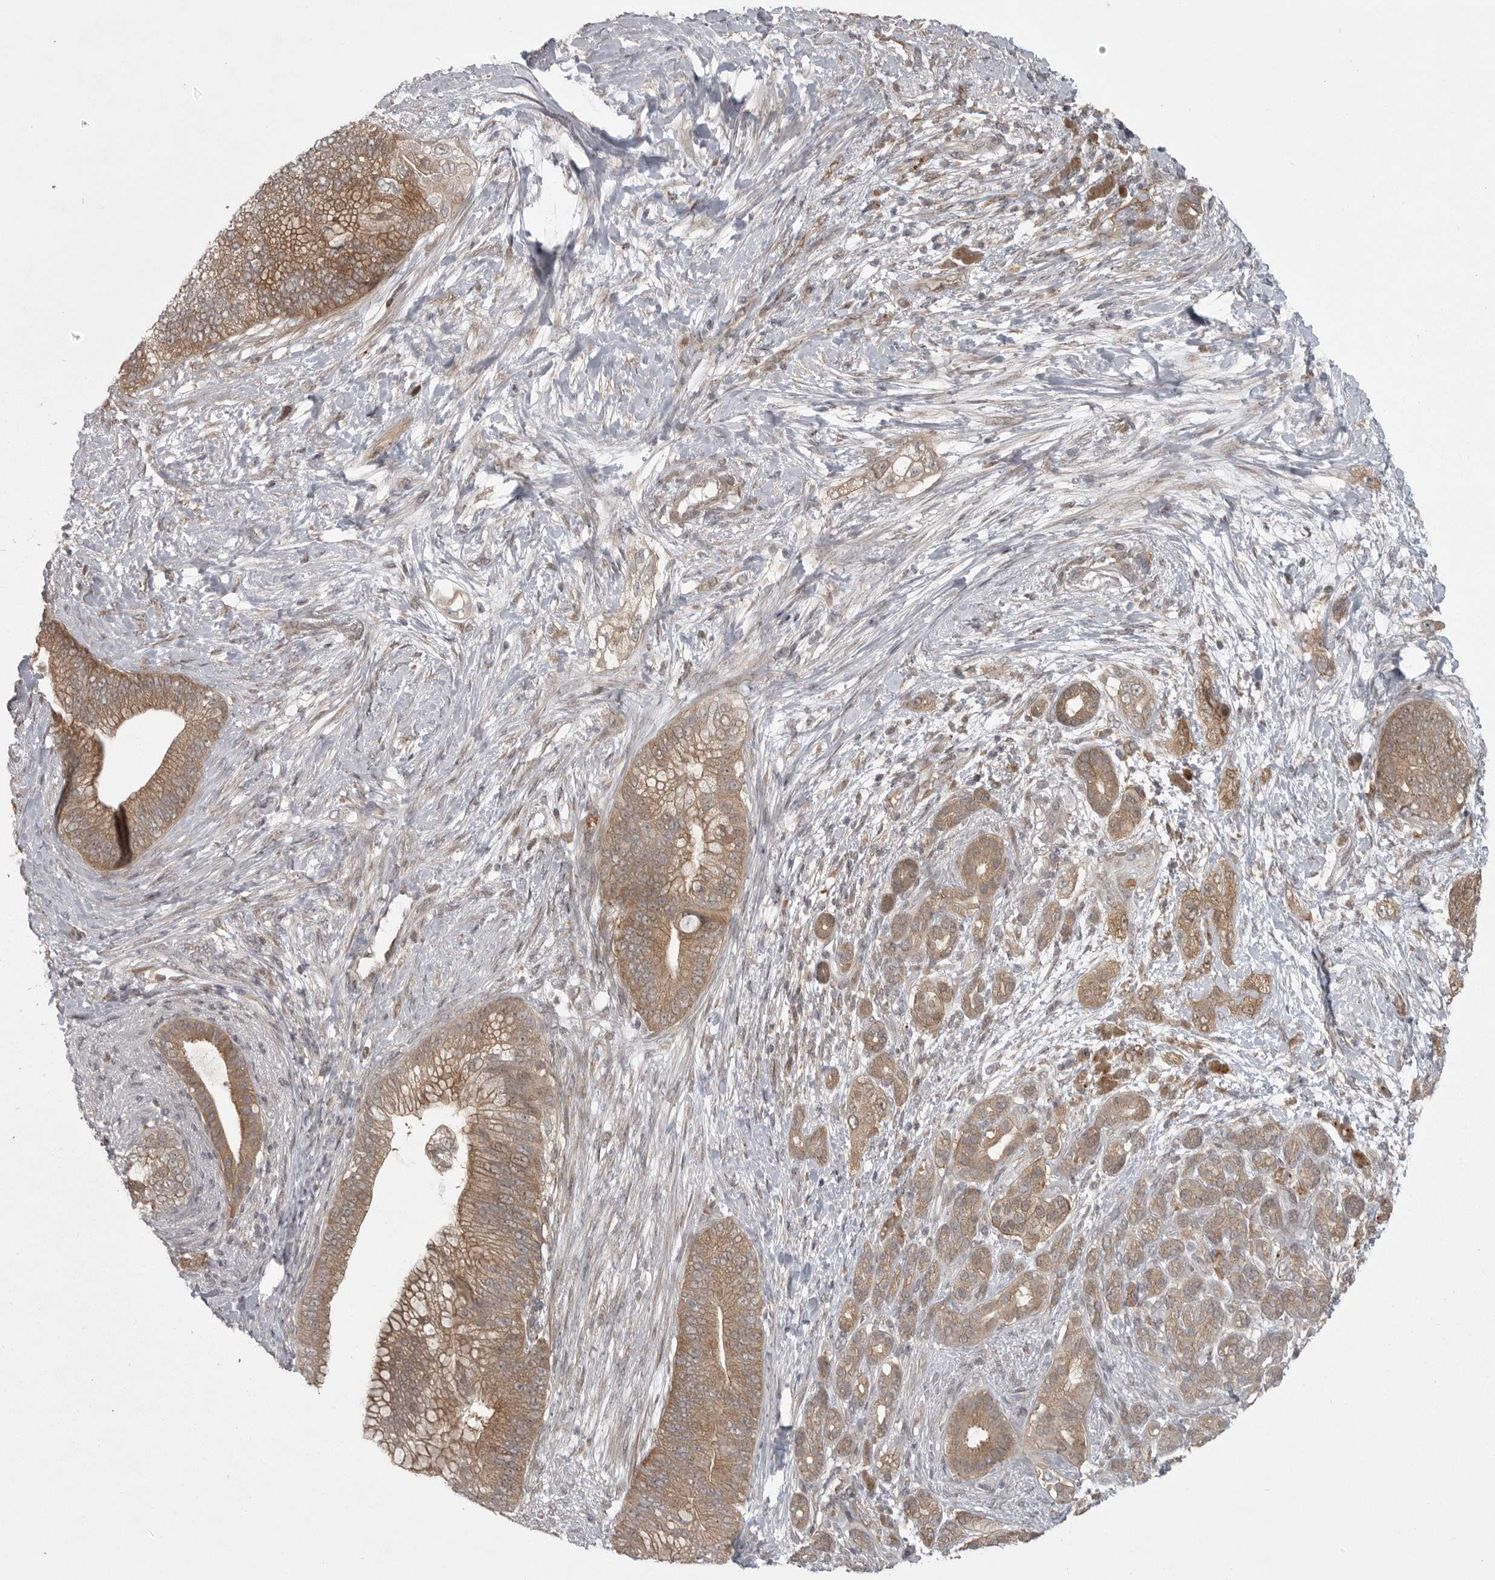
{"staining": {"intensity": "moderate", "quantity": ">75%", "location": "cytoplasmic/membranous"}, "tissue": "pancreatic cancer", "cell_type": "Tumor cells", "image_type": "cancer", "snomed": [{"axis": "morphology", "description": "Adenocarcinoma, NOS"}, {"axis": "topography", "description": "Pancreas"}], "caption": "A histopathology image showing moderate cytoplasmic/membranous expression in about >75% of tumor cells in adenocarcinoma (pancreatic), as visualized by brown immunohistochemical staining.", "gene": "PPP1R9A", "patient": {"sex": "male", "age": 53}}